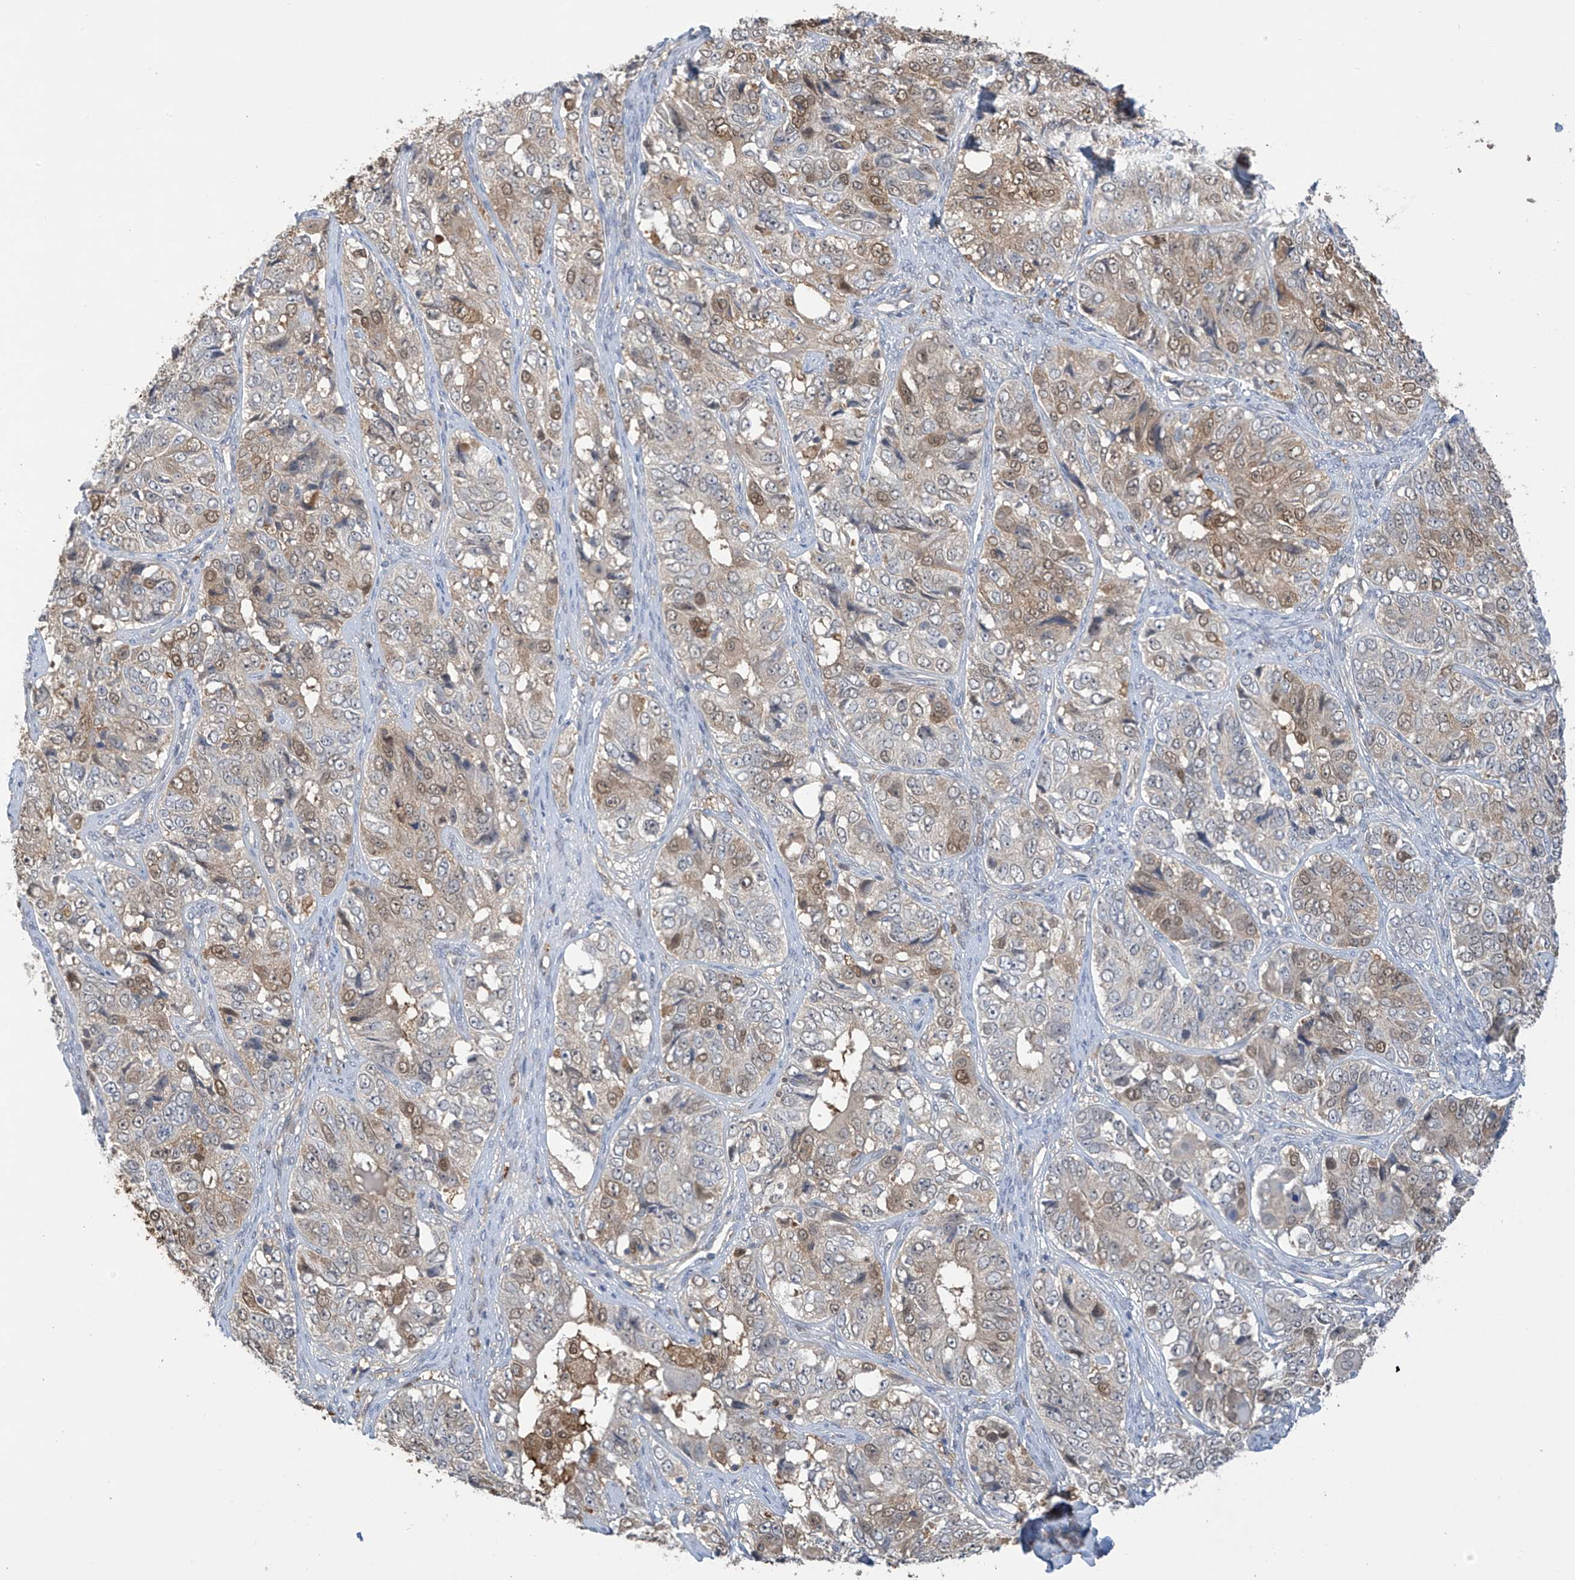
{"staining": {"intensity": "moderate", "quantity": "25%-75%", "location": "cytoplasmic/membranous,nuclear"}, "tissue": "ovarian cancer", "cell_type": "Tumor cells", "image_type": "cancer", "snomed": [{"axis": "morphology", "description": "Carcinoma, endometroid"}, {"axis": "topography", "description": "Ovary"}], "caption": "A brown stain highlights moderate cytoplasmic/membranous and nuclear staining of a protein in ovarian cancer tumor cells.", "gene": "IDH1", "patient": {"sex": "female", "age": 51}}